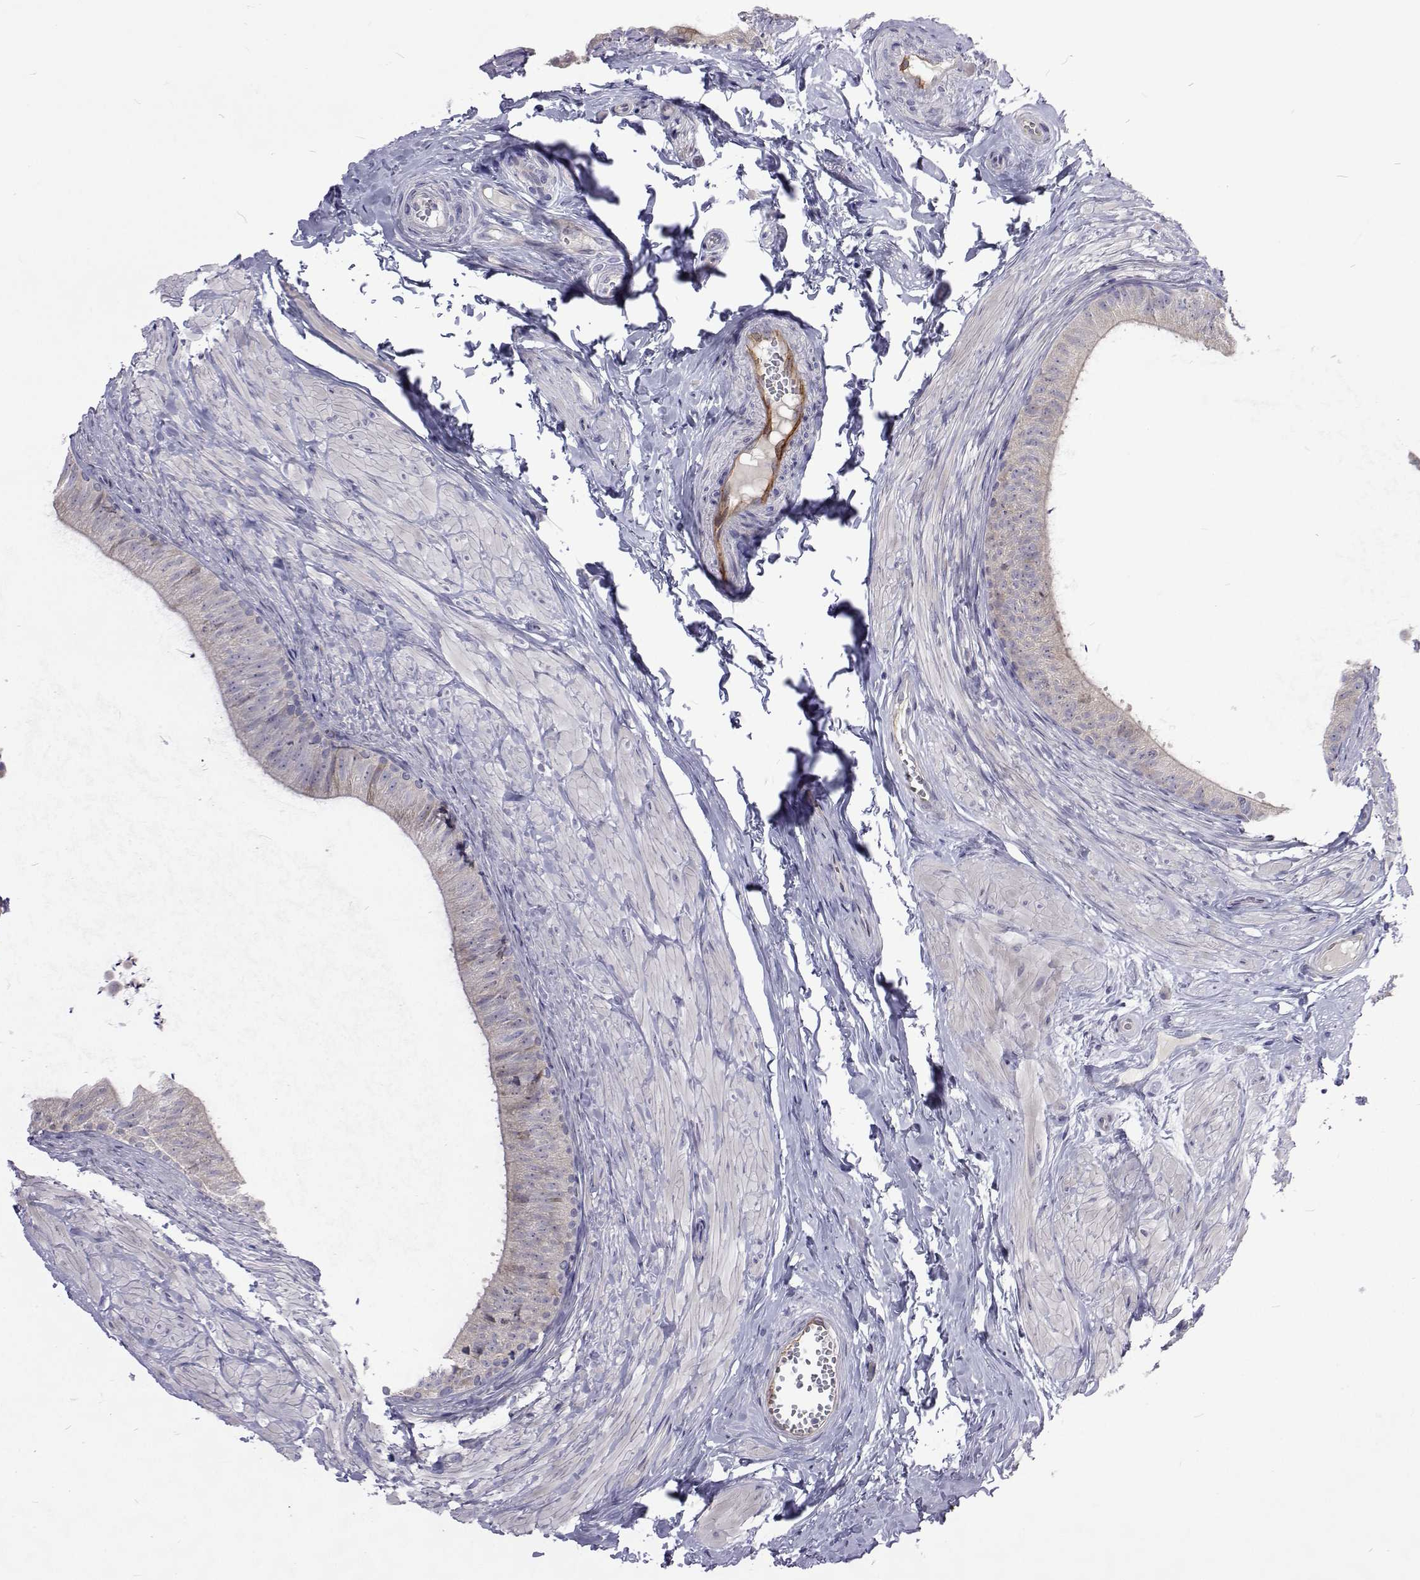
{"staining": {"intensity": "negative", "quantity": "none", "location": "none"}, "tissue": "epididymis", "cell_type": "Glandular cells", "image_type": "normal", "snomed": [{"axis": "morphology", "description": "Normal tissue, NOS"}, {"axis": "topography", "description": "Epididymis, spermatic cord, NOS"}, {"axis": "topography", "description": "Epididymis"}, {"axis": "topography", "description": "Peripheral nerve tissue"}], "caption": "Glandular cells show no significant expression in unremarkable epididymis. Nuclei are stained in blue.", "gene": "NPR3", "patient": {"sex": "male", "age": 29}}